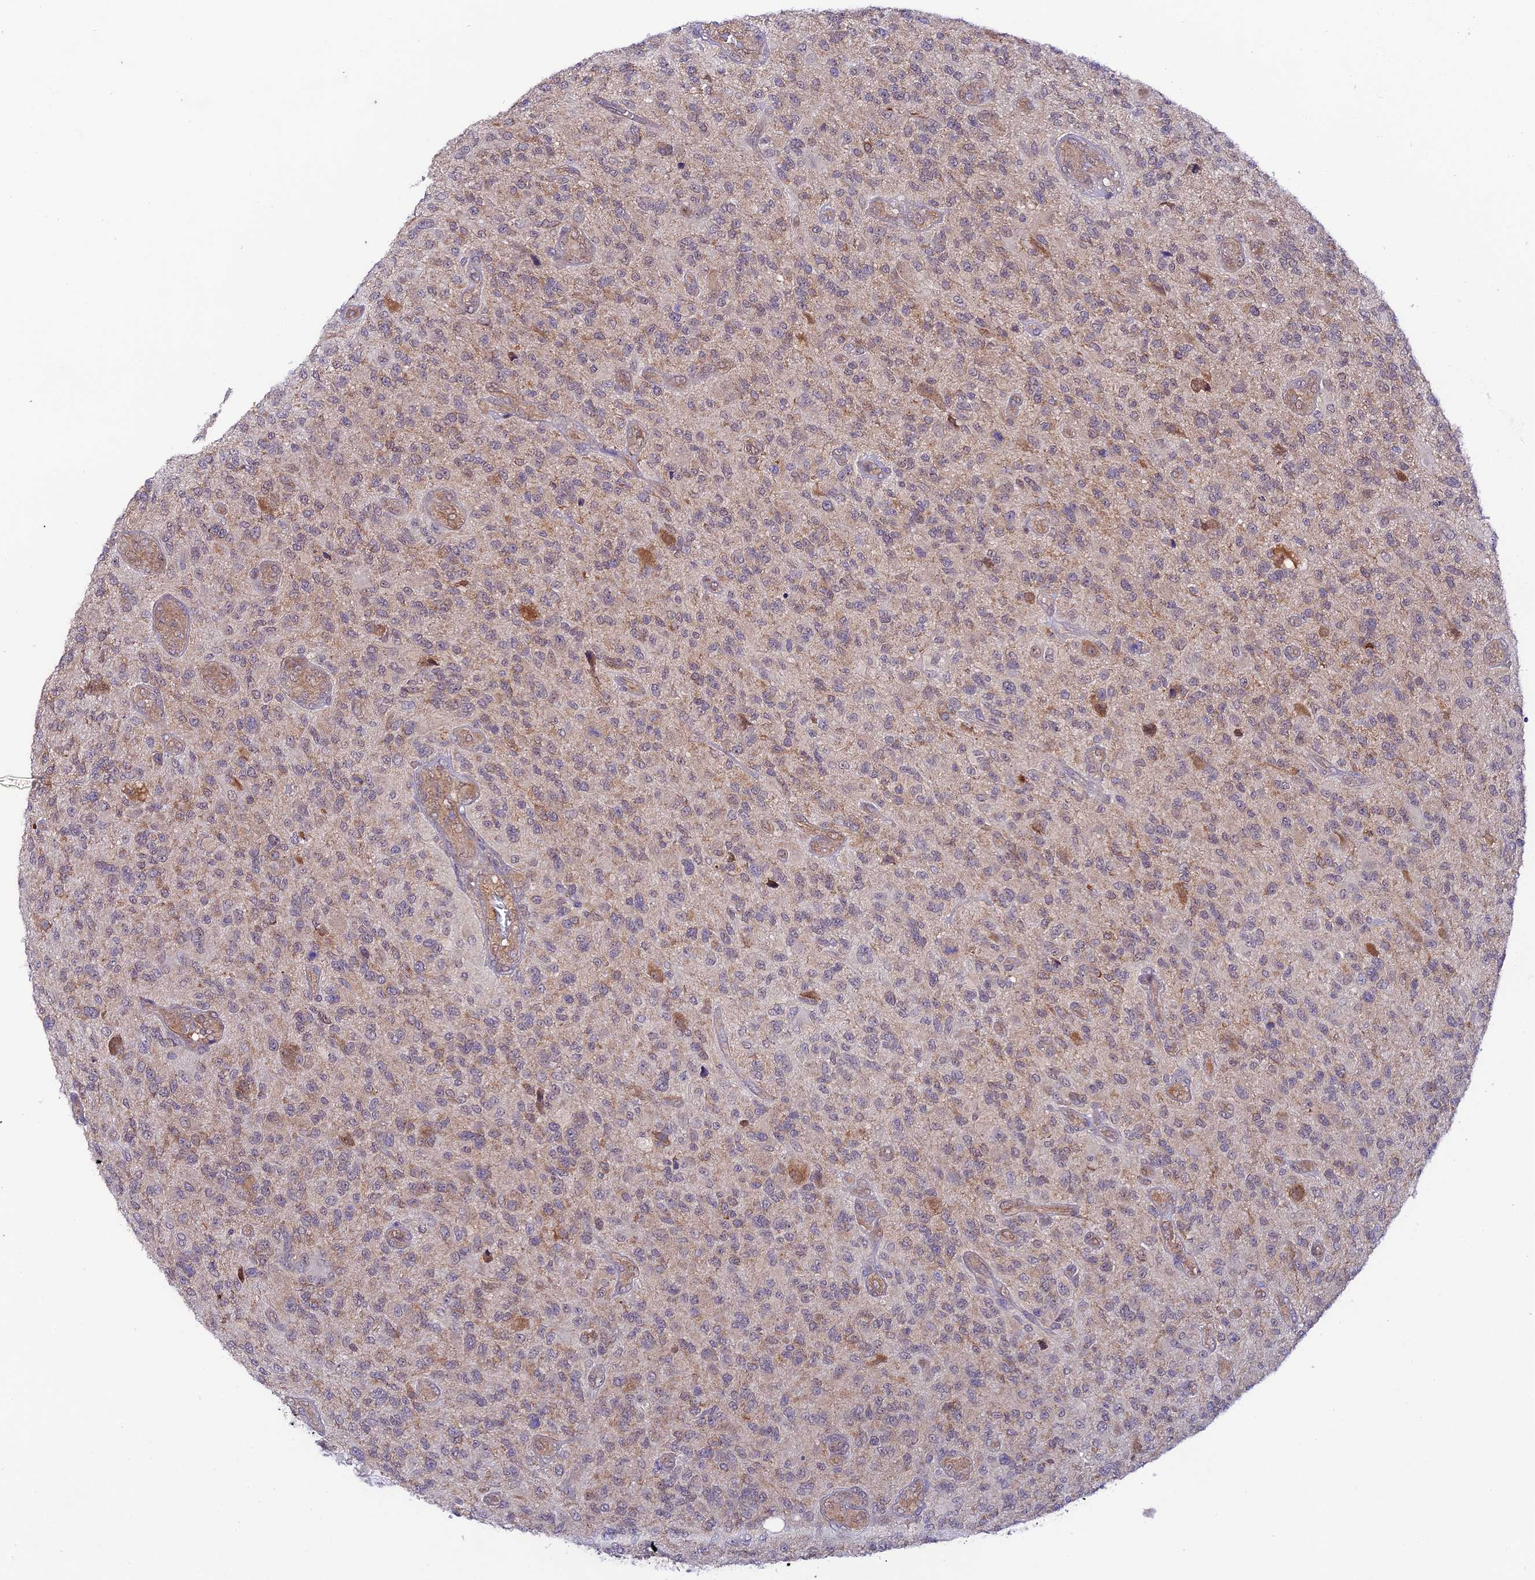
{"staining": {"intensity": "negative", "quantity": "none", "location": "none"}, "tissue": "glioma", "cell_type": "Tumor cells", "image_type": "cancer", "snomed": [{"axis": "morphology", "description": "Glioma, malignant, High grade"}, {"axis": "topography", "description": "Brain"}], "caption": "Tumor cells are negative for protein expression in human malignant high-grade glioma.", "gene": "TRIM40", "patient": {"sex": "male", "age": 47}}